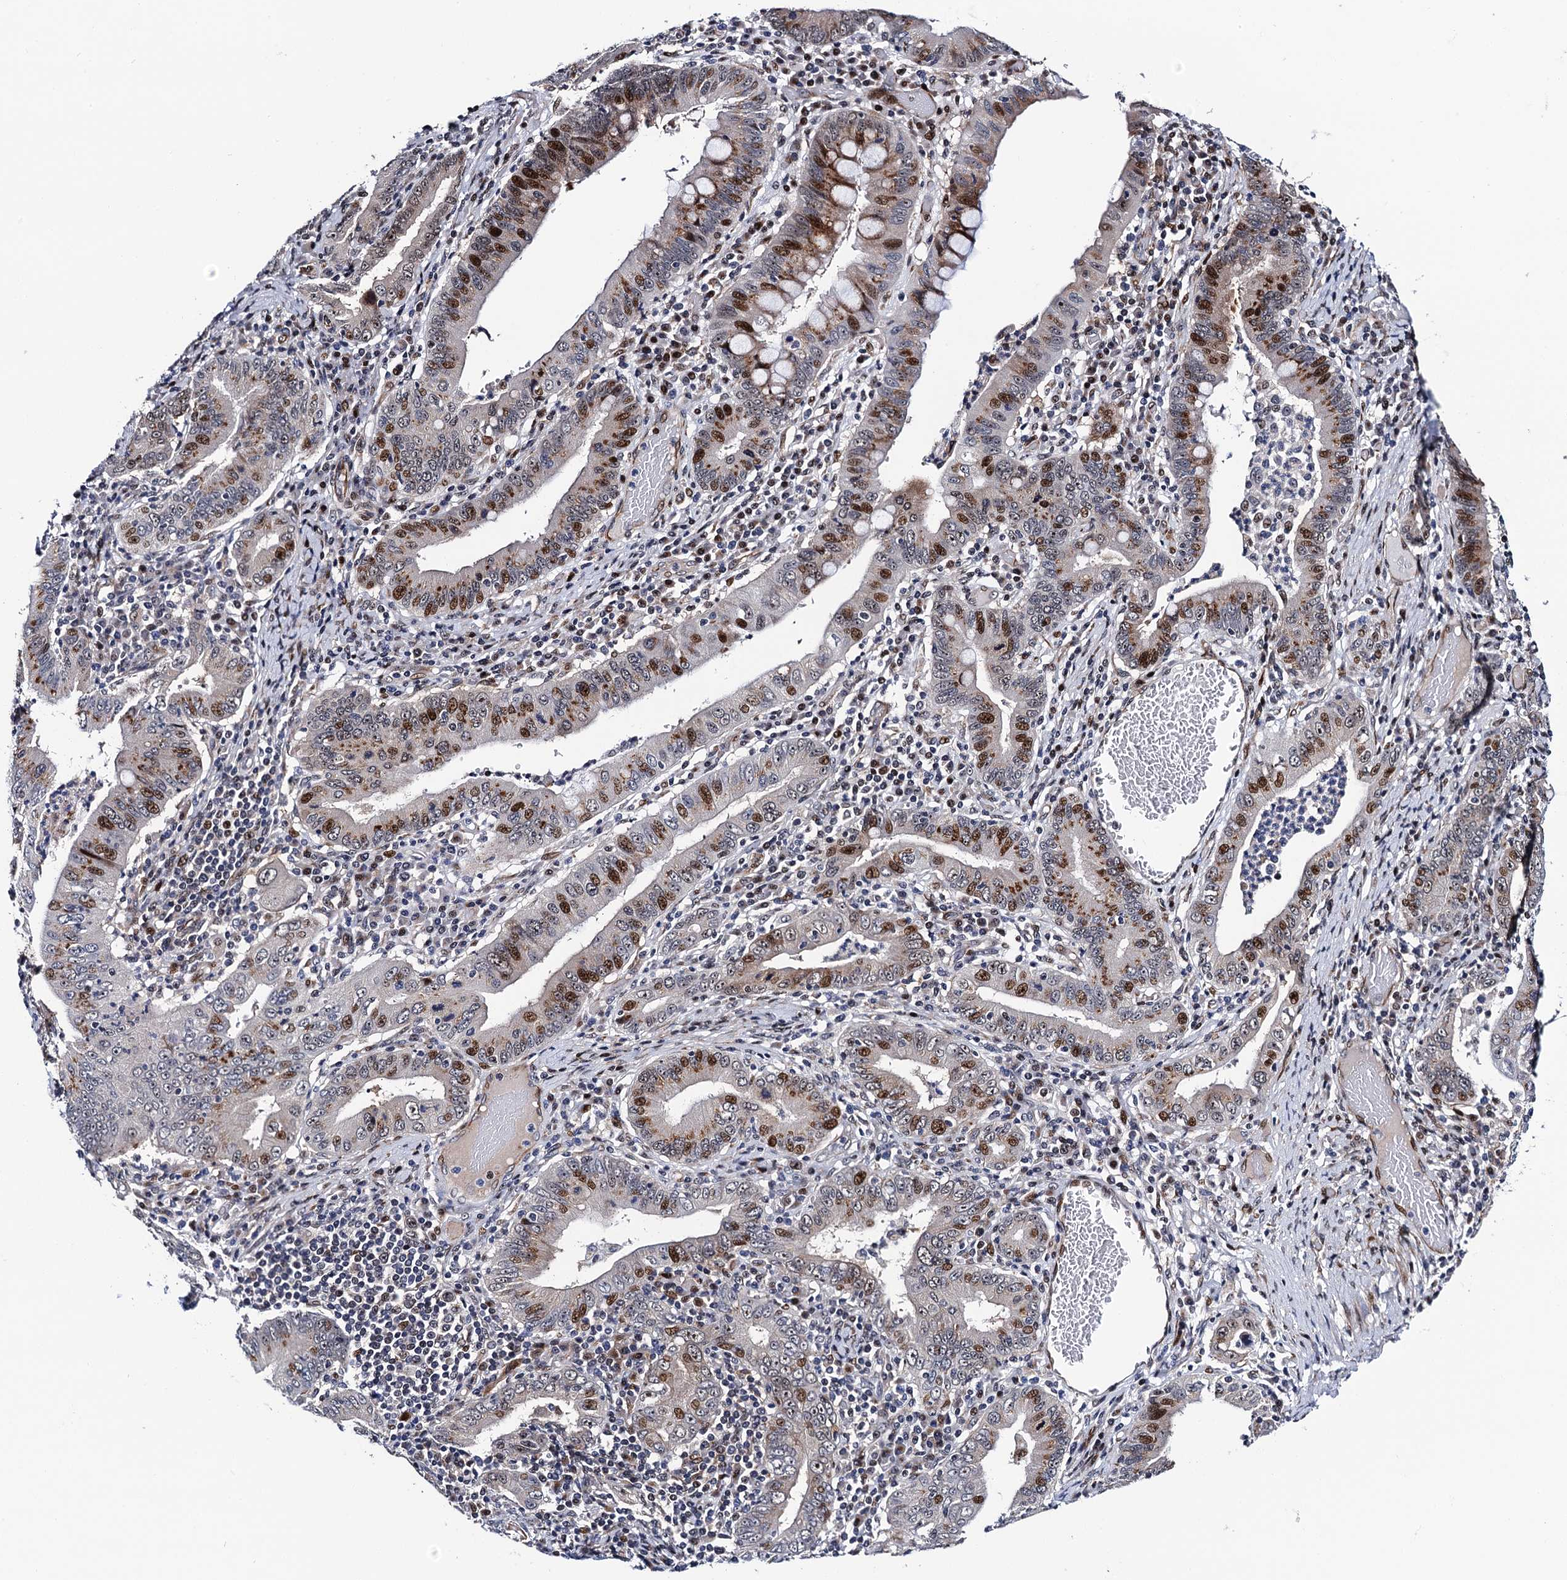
{"staining": {"intensity": "strong", "quantity": "<25%", "location": "nuclear"}, "tissue": "stomach cancer", "cell_type": "Tumor cells", "image_type": "cancer", "snomed": [{"axis": "morphology", "description": "Normal tissue, NOS"}, {"axis": "morphology", "description": "Adenocarcinoma, NOS"}, {"axis": "topography", "description": "Esophagus"}, {"axis": "topography", "description": "Stomach, upper"}, {"axis": "topography", "description": "Peripheral nerve tissue"}], "caption": "An image showing strong nuclear staining in about <25% of tumor cells in stomach adenocarcinoma, as visualized by brown immunohistochemical staining.", "gene": "TRMT112", "patient": {"sex": "male", "age": 62}}